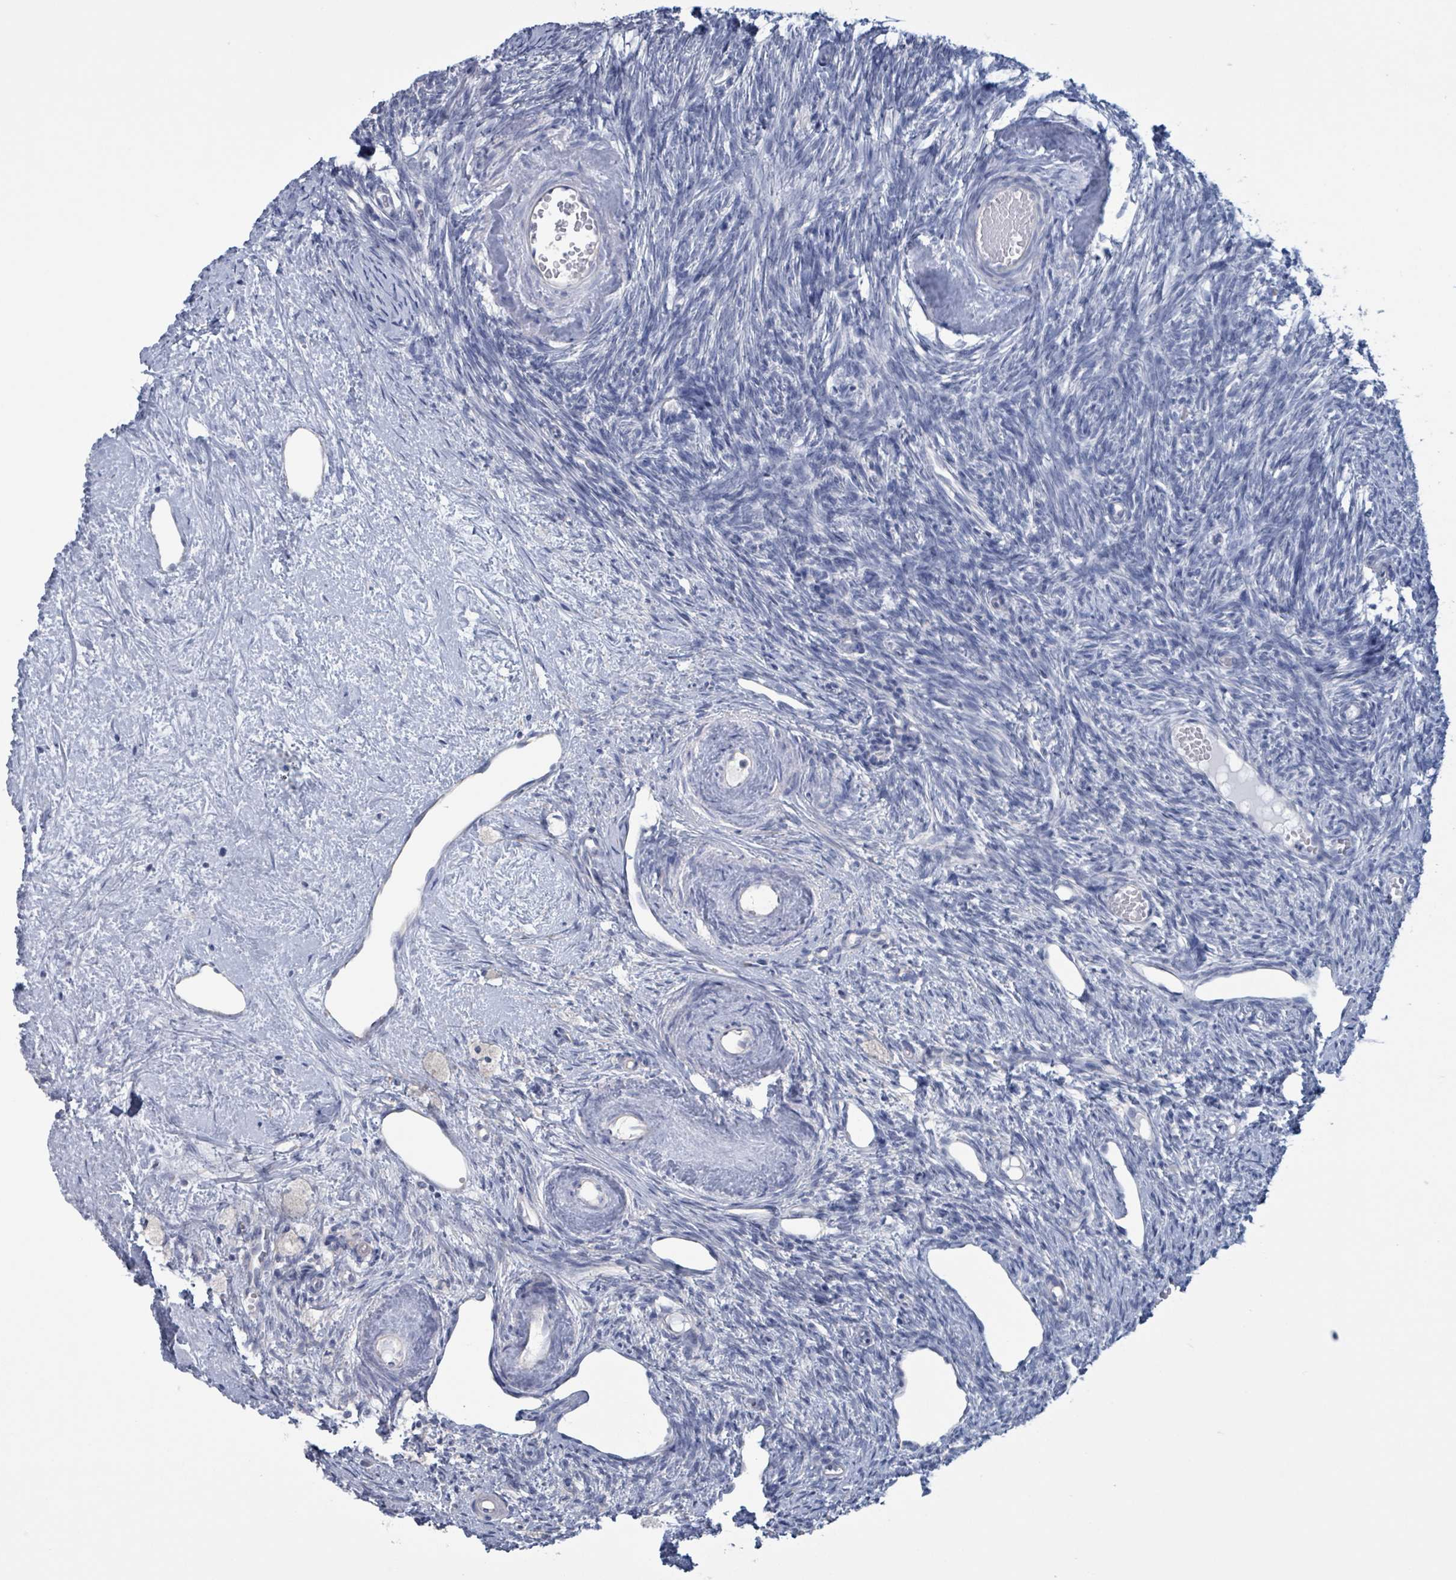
{"staining": {"intensity": "negative", "quantity": "none", "location": "none"}, "tissue": "ovary", "cell_type": "Follicle cells", "image_type": "normal", "snomed": [{"axis": "morphology", "description": "Normal tissue, NOS"}, {"axis": "topography", "description": "Ovary"}], "caption": "This is an IHC histopathology image of benign human ovary. There is no staining in follicle cells.", "gene": "CT45A10", "patient": {"sex": "female", "age": 51}}